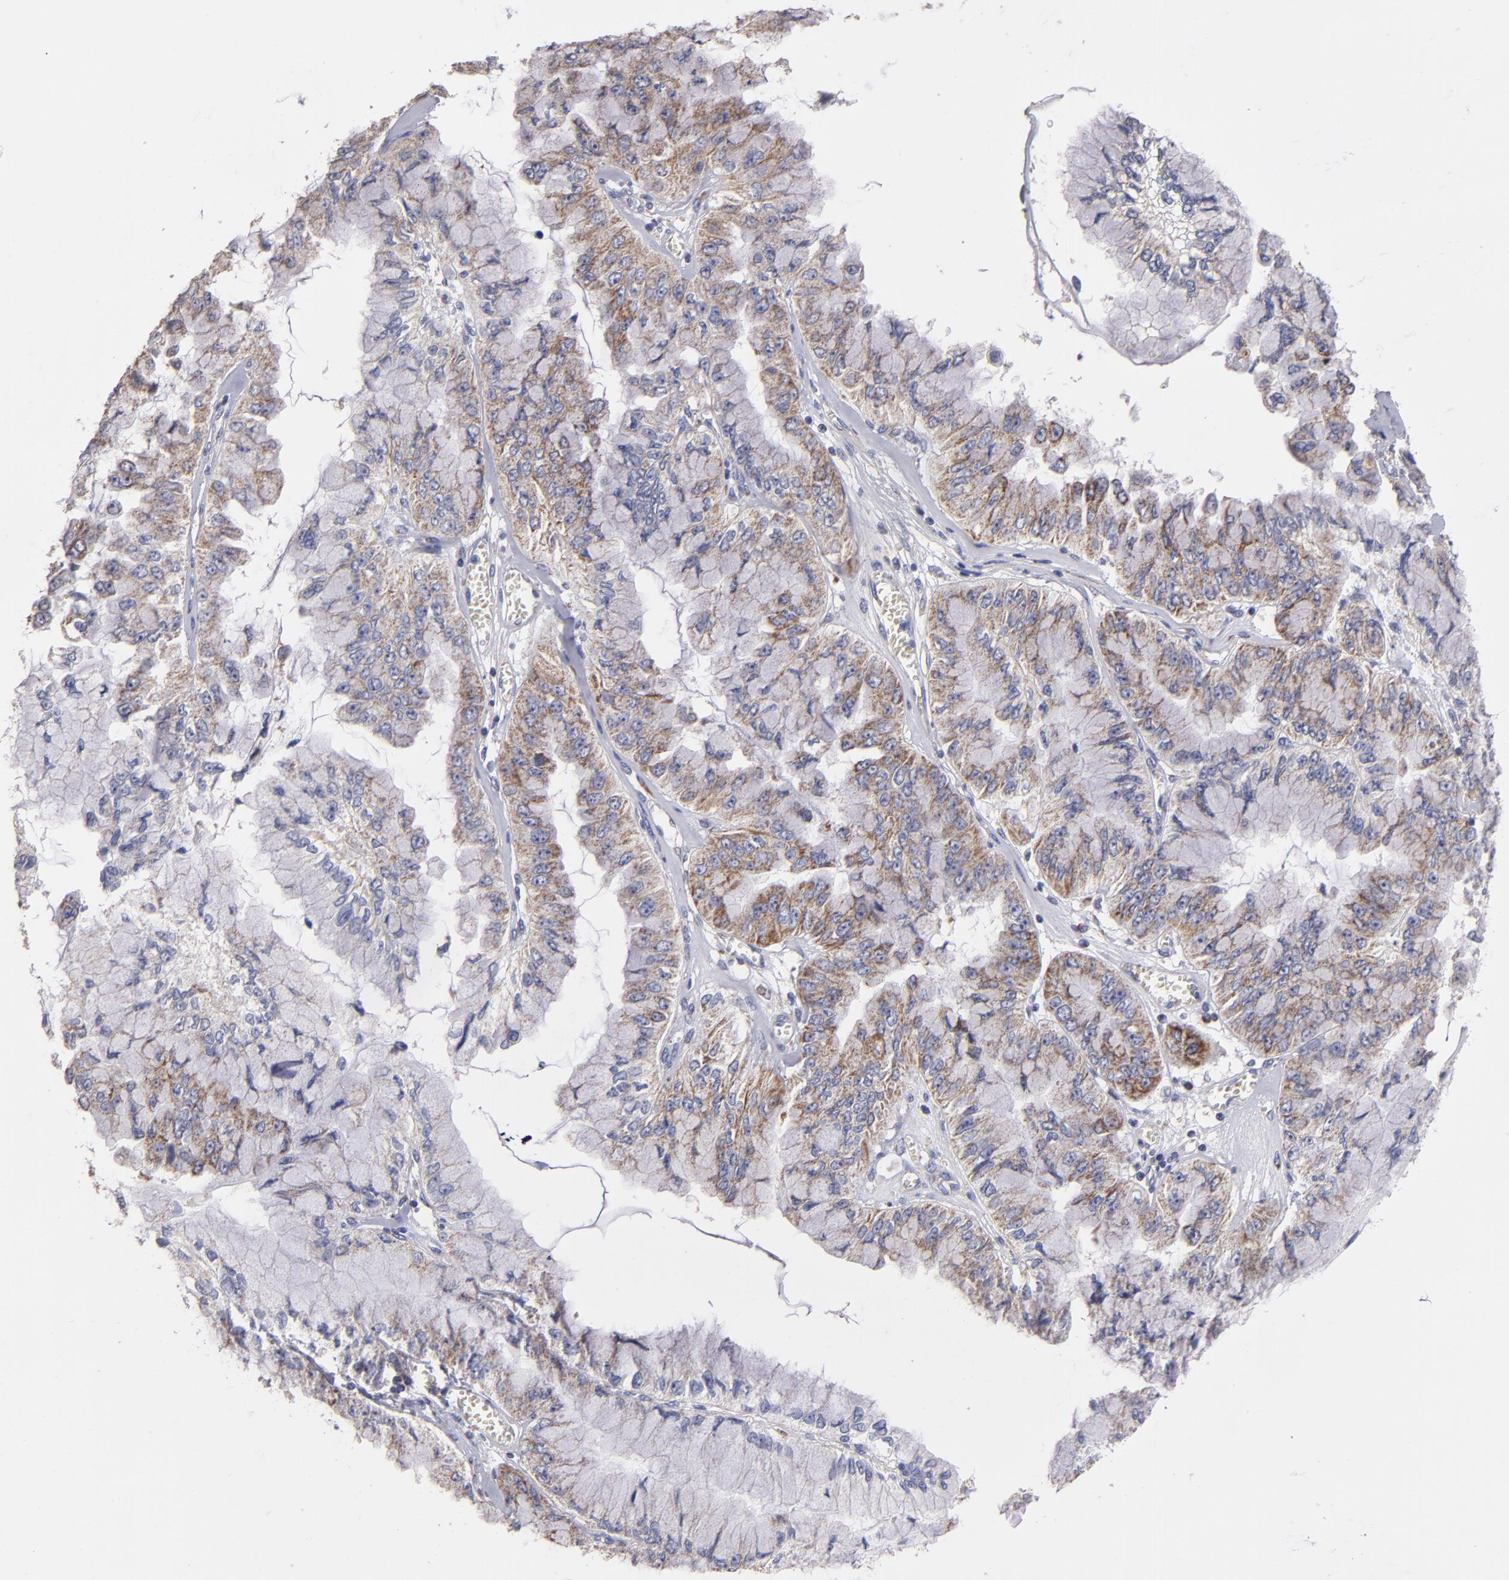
{"staining": {"intensity": "moderate", "quantity": ">75%", "location": "cytoplasmic/membranous"}, "tissue": "liver cancer", "cell_type": "Tumor cells", "image_type": "cancer", "snomed": [{"axis": "morphology", "description": "Cholangiocarcinoma"}, {"axis": "topography", "description": "Liver"}], "caption": "Liver cancer stained for a protein (brown) reveals moderate cytoplasmic/membranous positive positivity in about >75% of tumor cells.", "gene": "CLTA", "patient": {"sex": "female", "age": 79}}